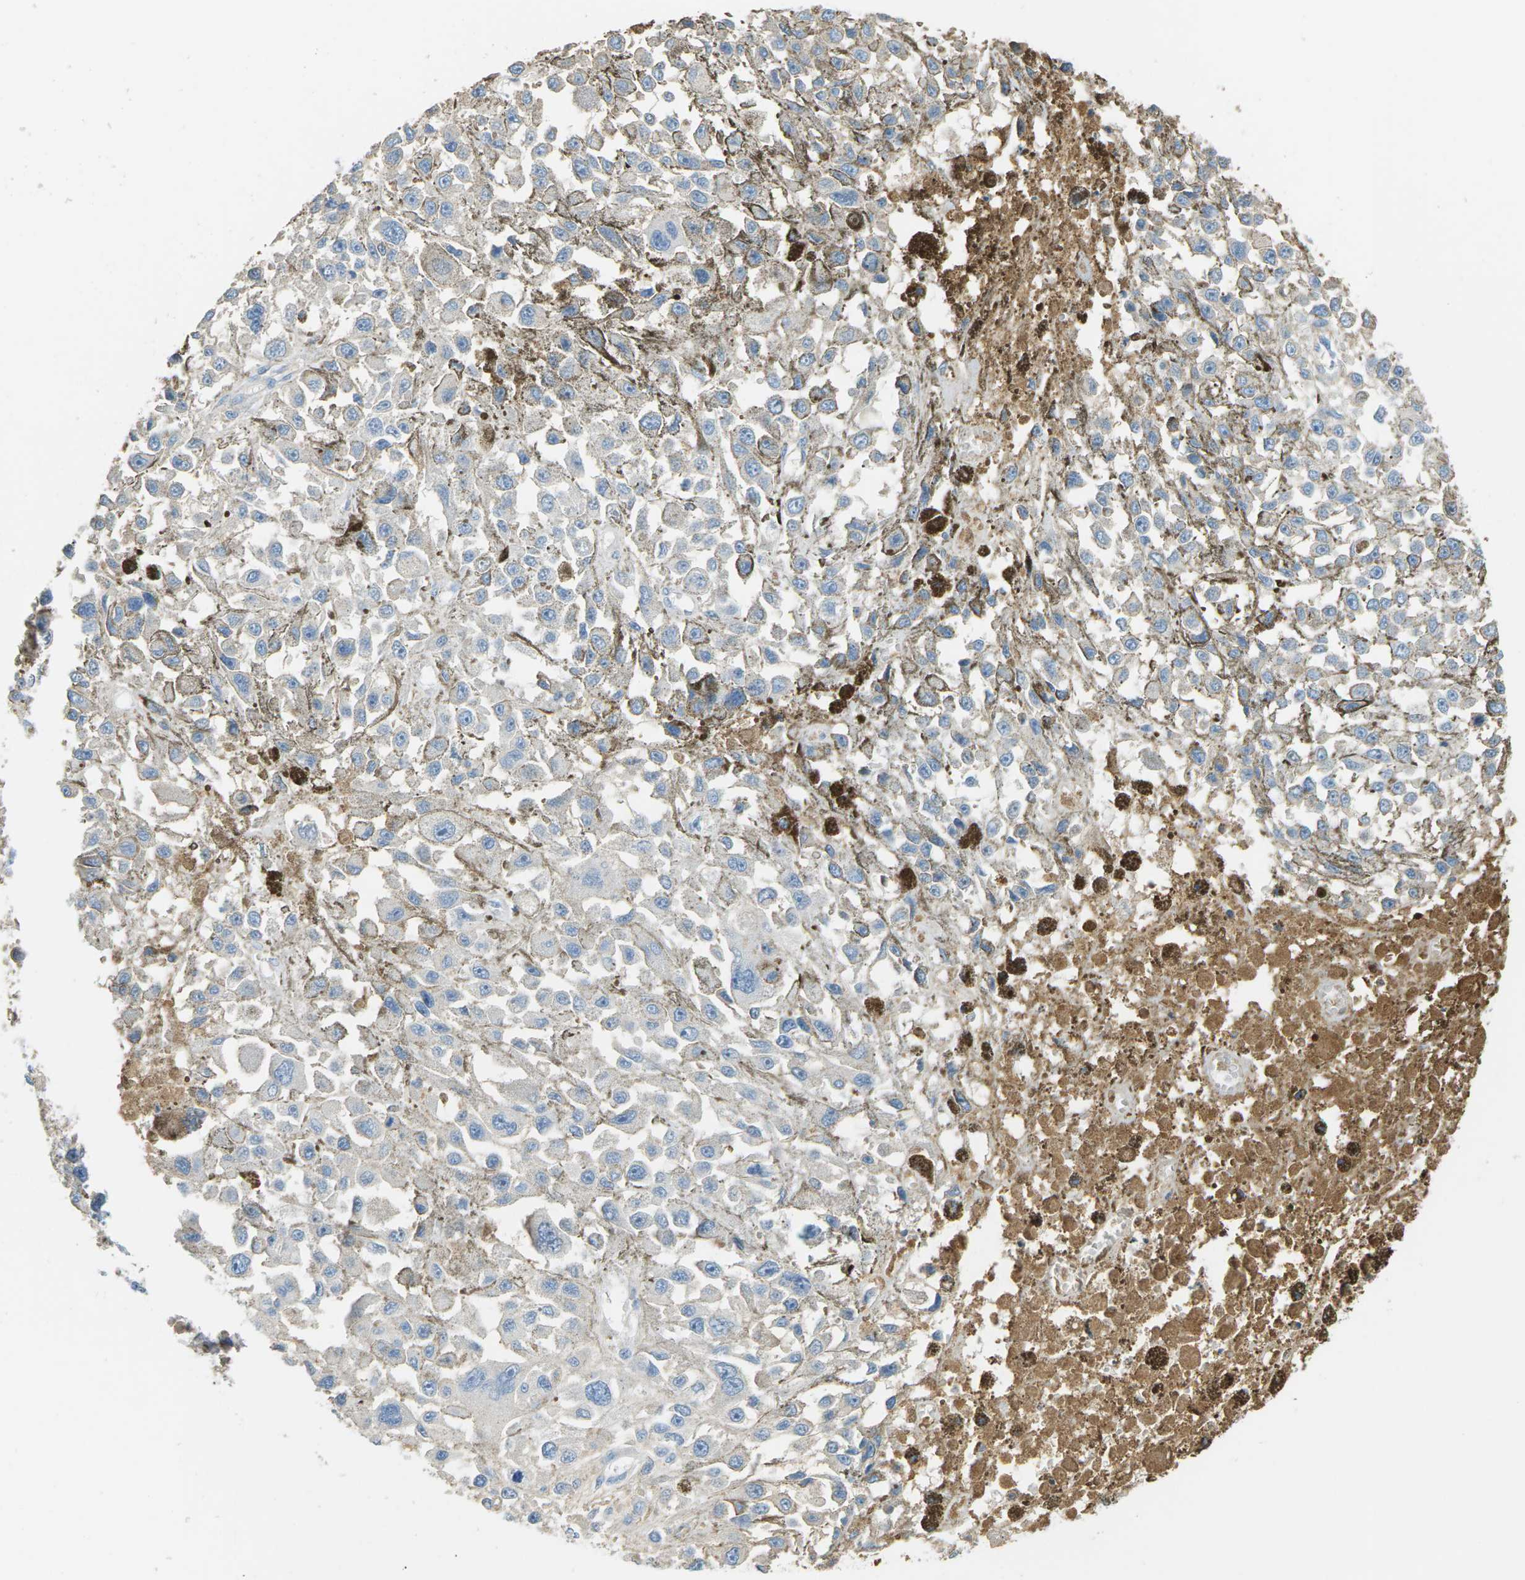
{"staining": {"intensity": "negative", "quantity": "none", "location": "none"}, "tissue": "melanoma", "cell_type": "Tumor cells", "image_type": "cancer", "snomed": [{"axis": "morphology", "description": "Malignant melanoma, Metastatic site"}, {"axis": "topography", "description": "Lymph node"}], "caption": "The histopathology image demonstrates no significant expression in tumor cells of malignant melanoma (metastatic site).", "gene": "CFI", "patient": {"sex": "male", "age": 59}}